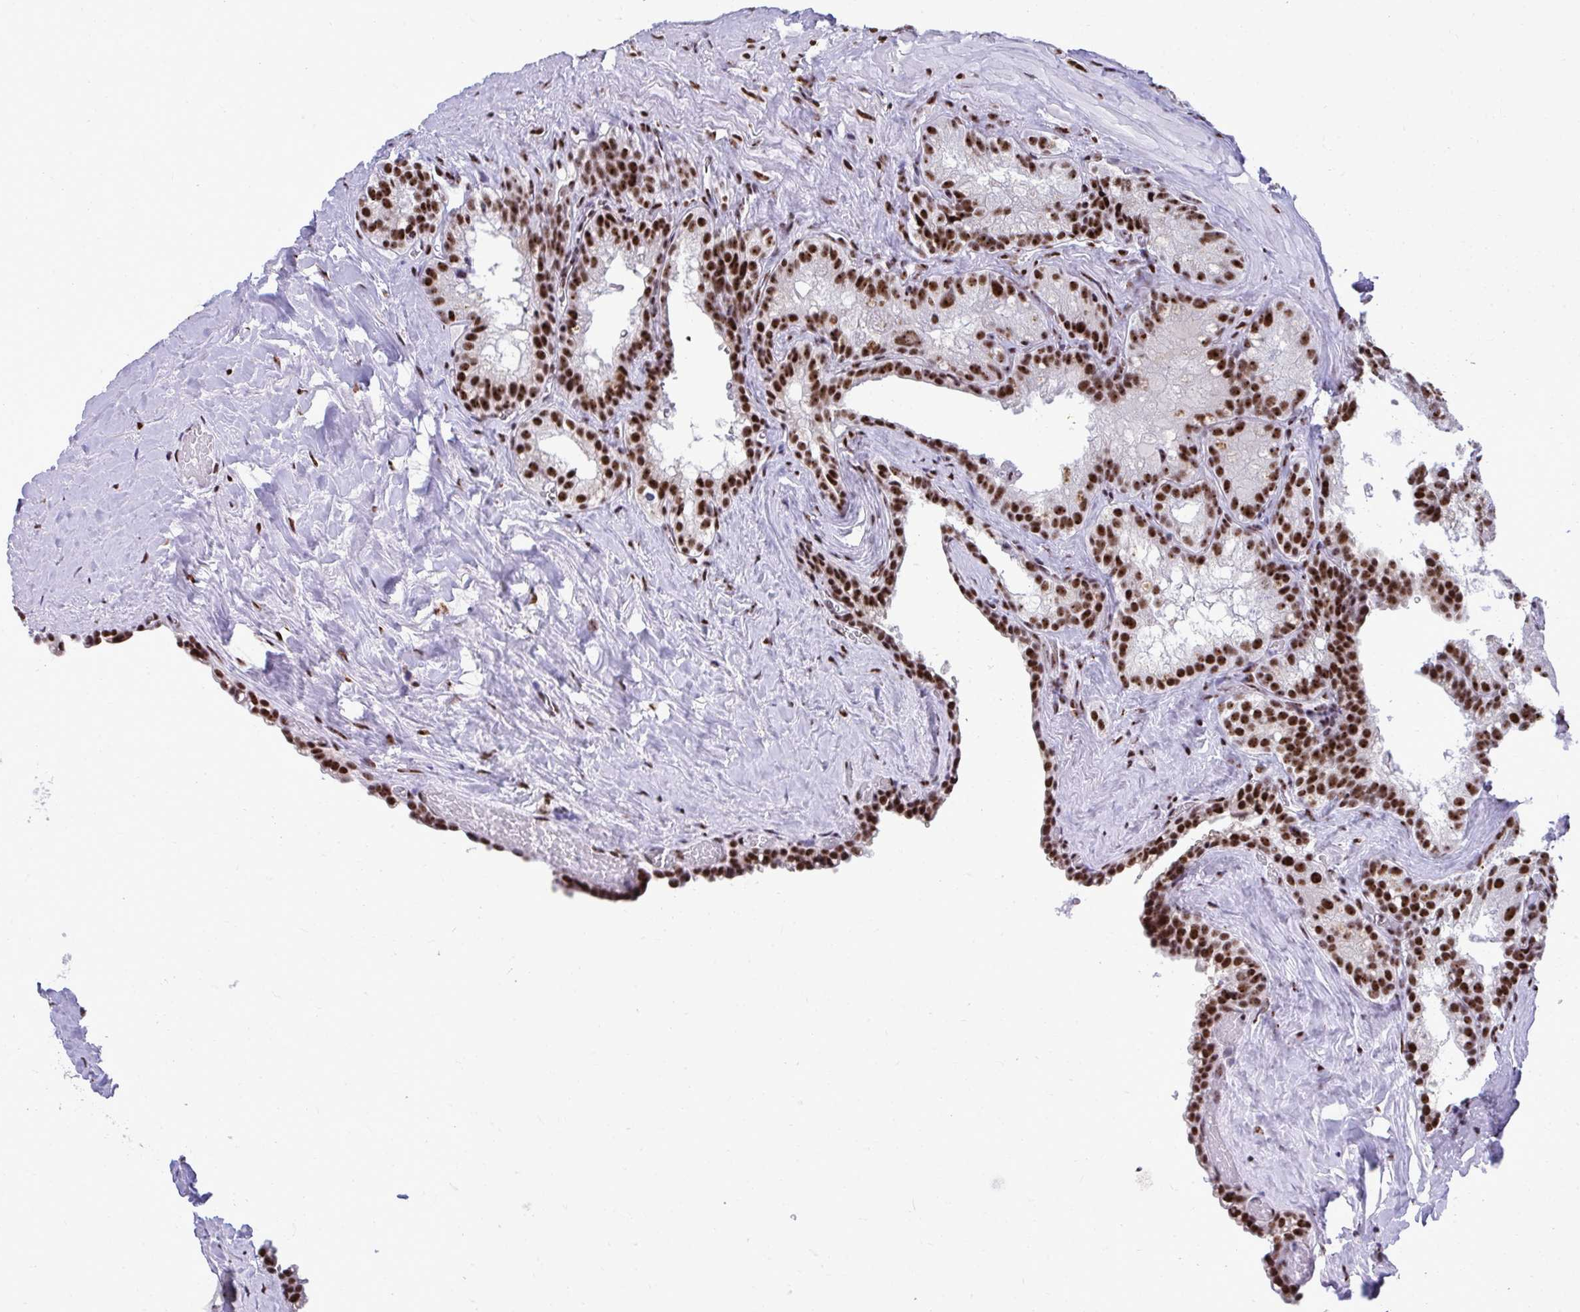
{"staining": {"intensity": "strong", "quantity": ">75%", "location": "nuclear"}, "tissue": "seminal vesicle", "cell_type": "Glandular cells", "image_type": "normal", "snomed": [{"axis": "morphology", "description": "Normal tissue, NOS"}, {"axis": "topography", "description": "Seminal veicle"}], "caption": "Protein expression analysis of unremarkable human seminal vesicle reveals strong nuclear staining in approximately >75% of glandular cells. (brown staining indicates protein expression, while blue staining denotes nuclei).", "gene": "PELP1", "patient": {"sex": "male", "age": 47}}